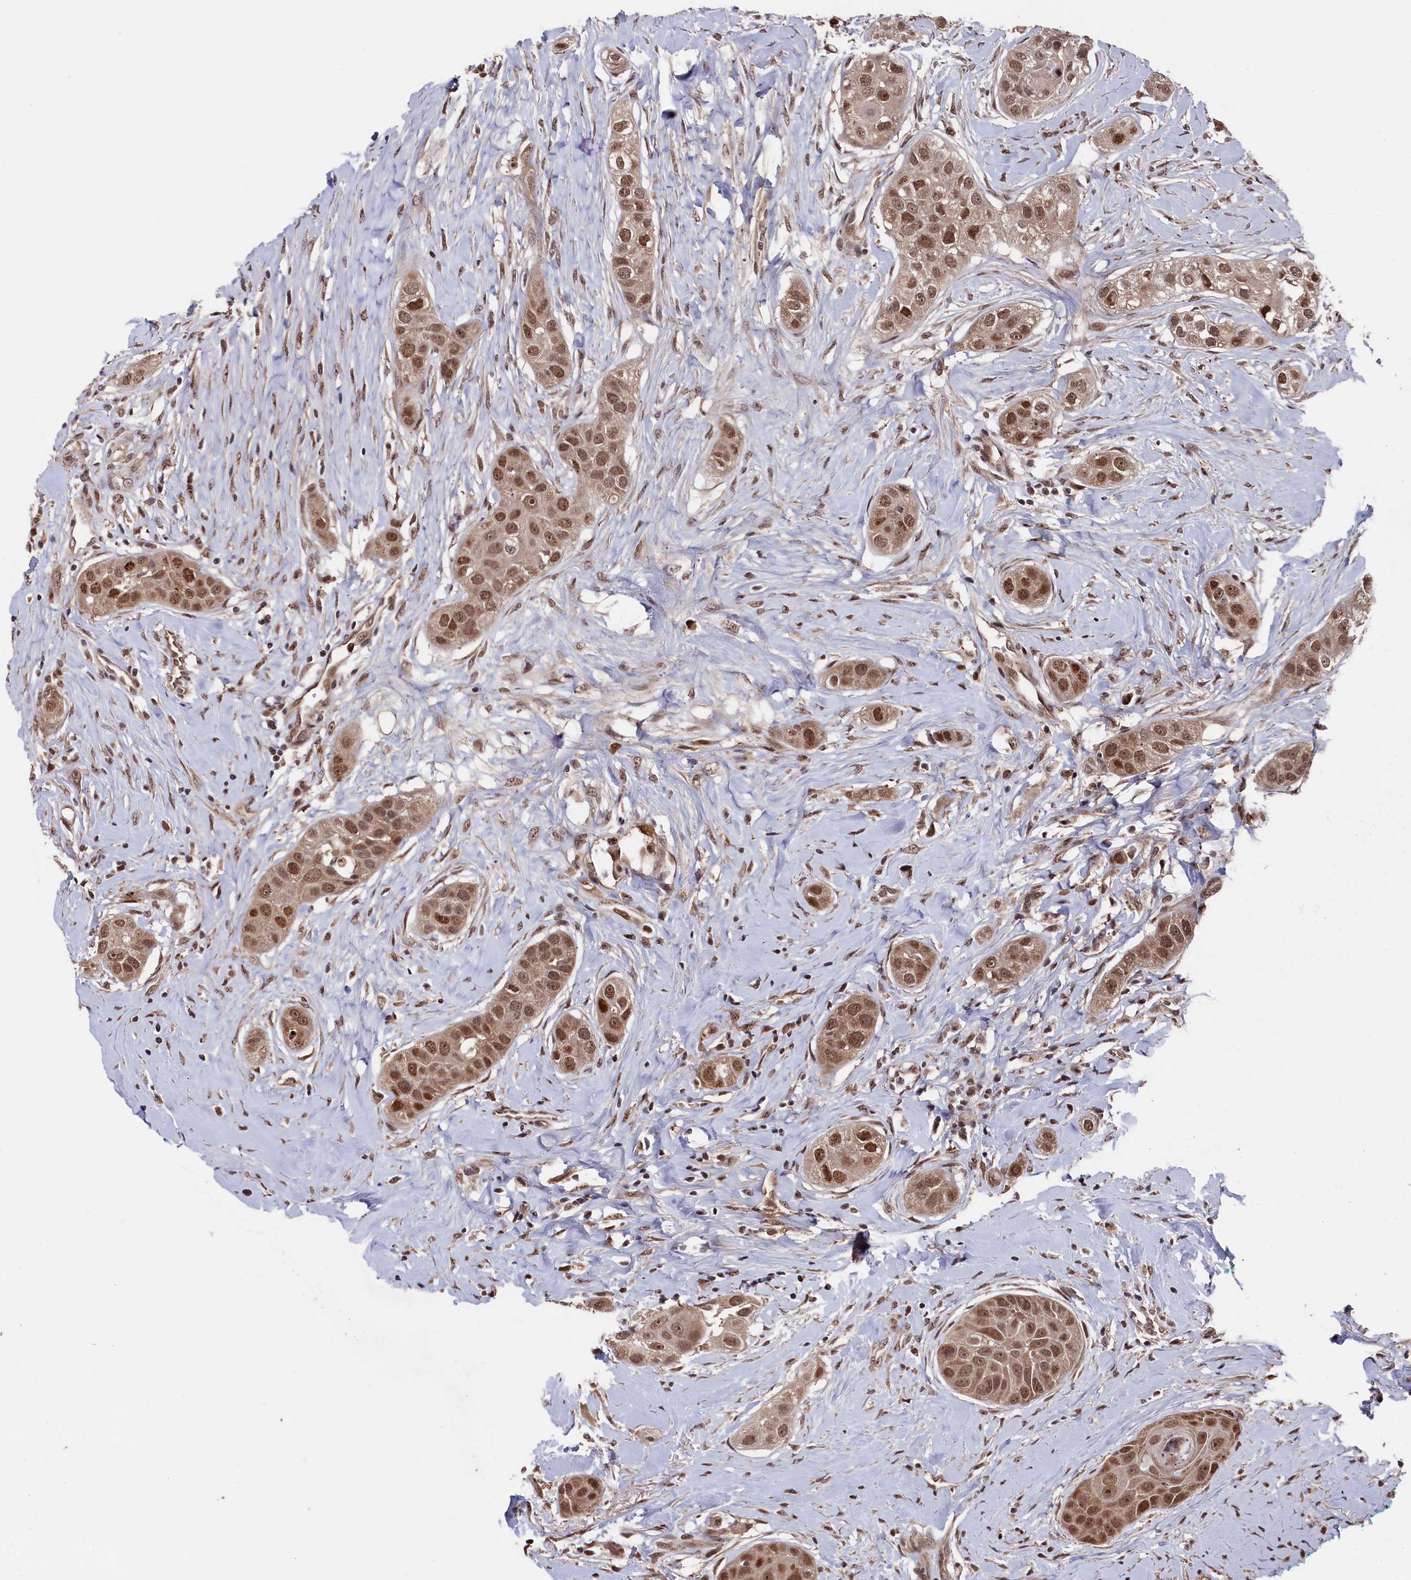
{"staining": {"intensity": "moderate", "quantity": ">75%", "location": "cytoplasmic/membranous,nuclear"}, "tissue": "head and neck cancer", "cell_type": "Tumor cells", "image_type": "cancer", "snomed": [{"axis": "morphology", "description": "Normal tissue, NOS"}, {"axis": "morphology", "description": "Squamous cell carcinoma, NOS"}, {"axis": "topography", "description": "Skeletal muscle"}, {"axis": "topography", "description": "Head-Neck"}], "caption": "Immunohistochemical staining of head and neck cancer displays medium levels of moderate cytoplasmic/membranous and nuclear protein expression in approximately >75% of tumor cells.", "gene": "CLPX", "patient": {"sex": "male", "age": 51}}